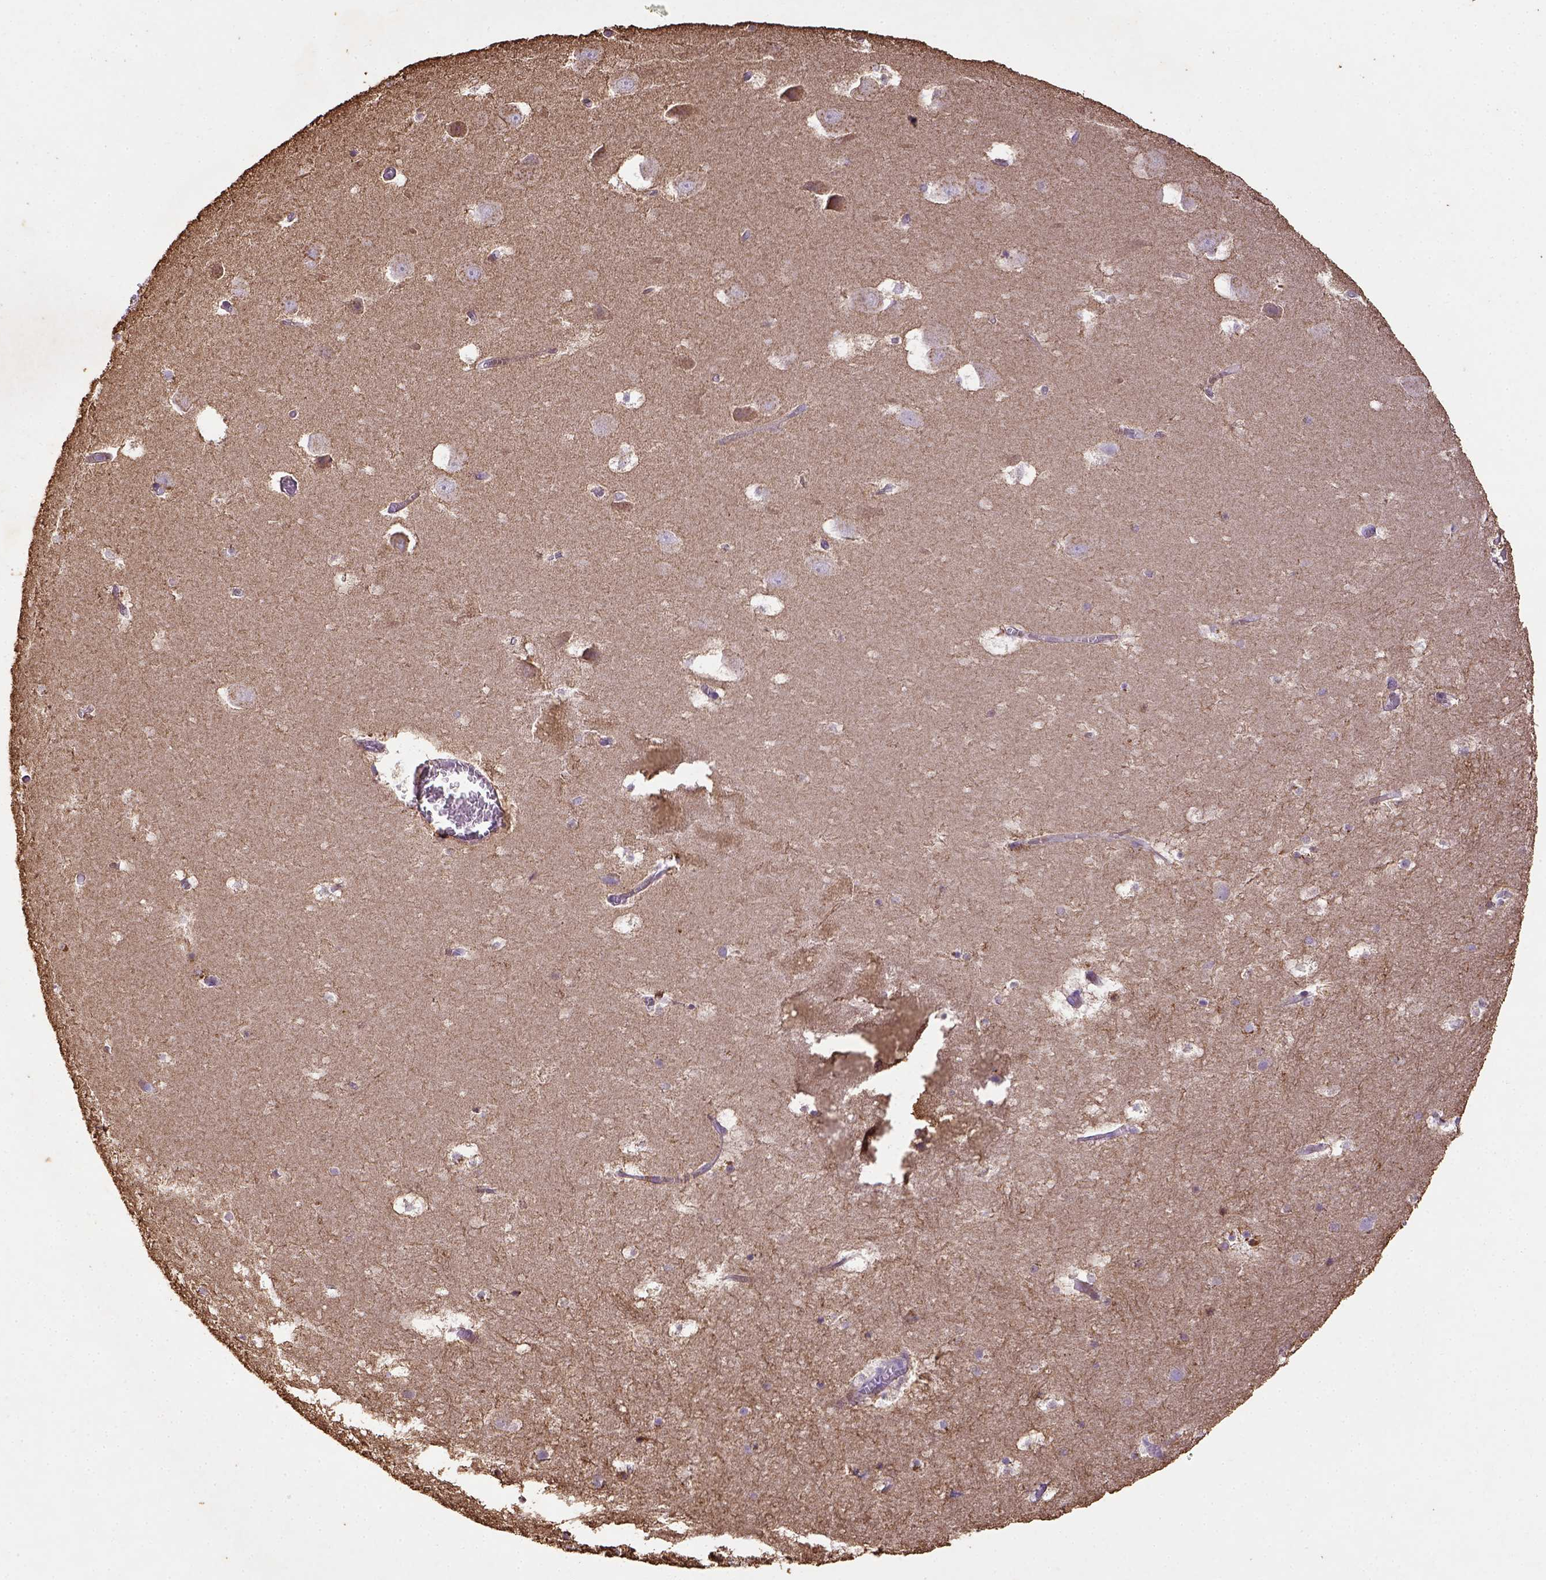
{"staining": {"intensity": "strong", "quantity": "25%-75%", "location": "cytoplasmic/membranous"}, "tissue": "hippocampus", "cell_type": "Glial cells", "image_type": "normal", "snomed": [{"axis": "morphology", "description": "Normal tissue, NOS"}, {"axis": "topography", "description": "Hippocampus"}], "caption": "Immunohistochemical staining of normal hippocampus reveals high levels of strong cytoplasmic/membranous expression in approximately 25%-75% of glial cells.", "gene": "B3GAT1", "patient": {"sex": "male", "age": 45}}